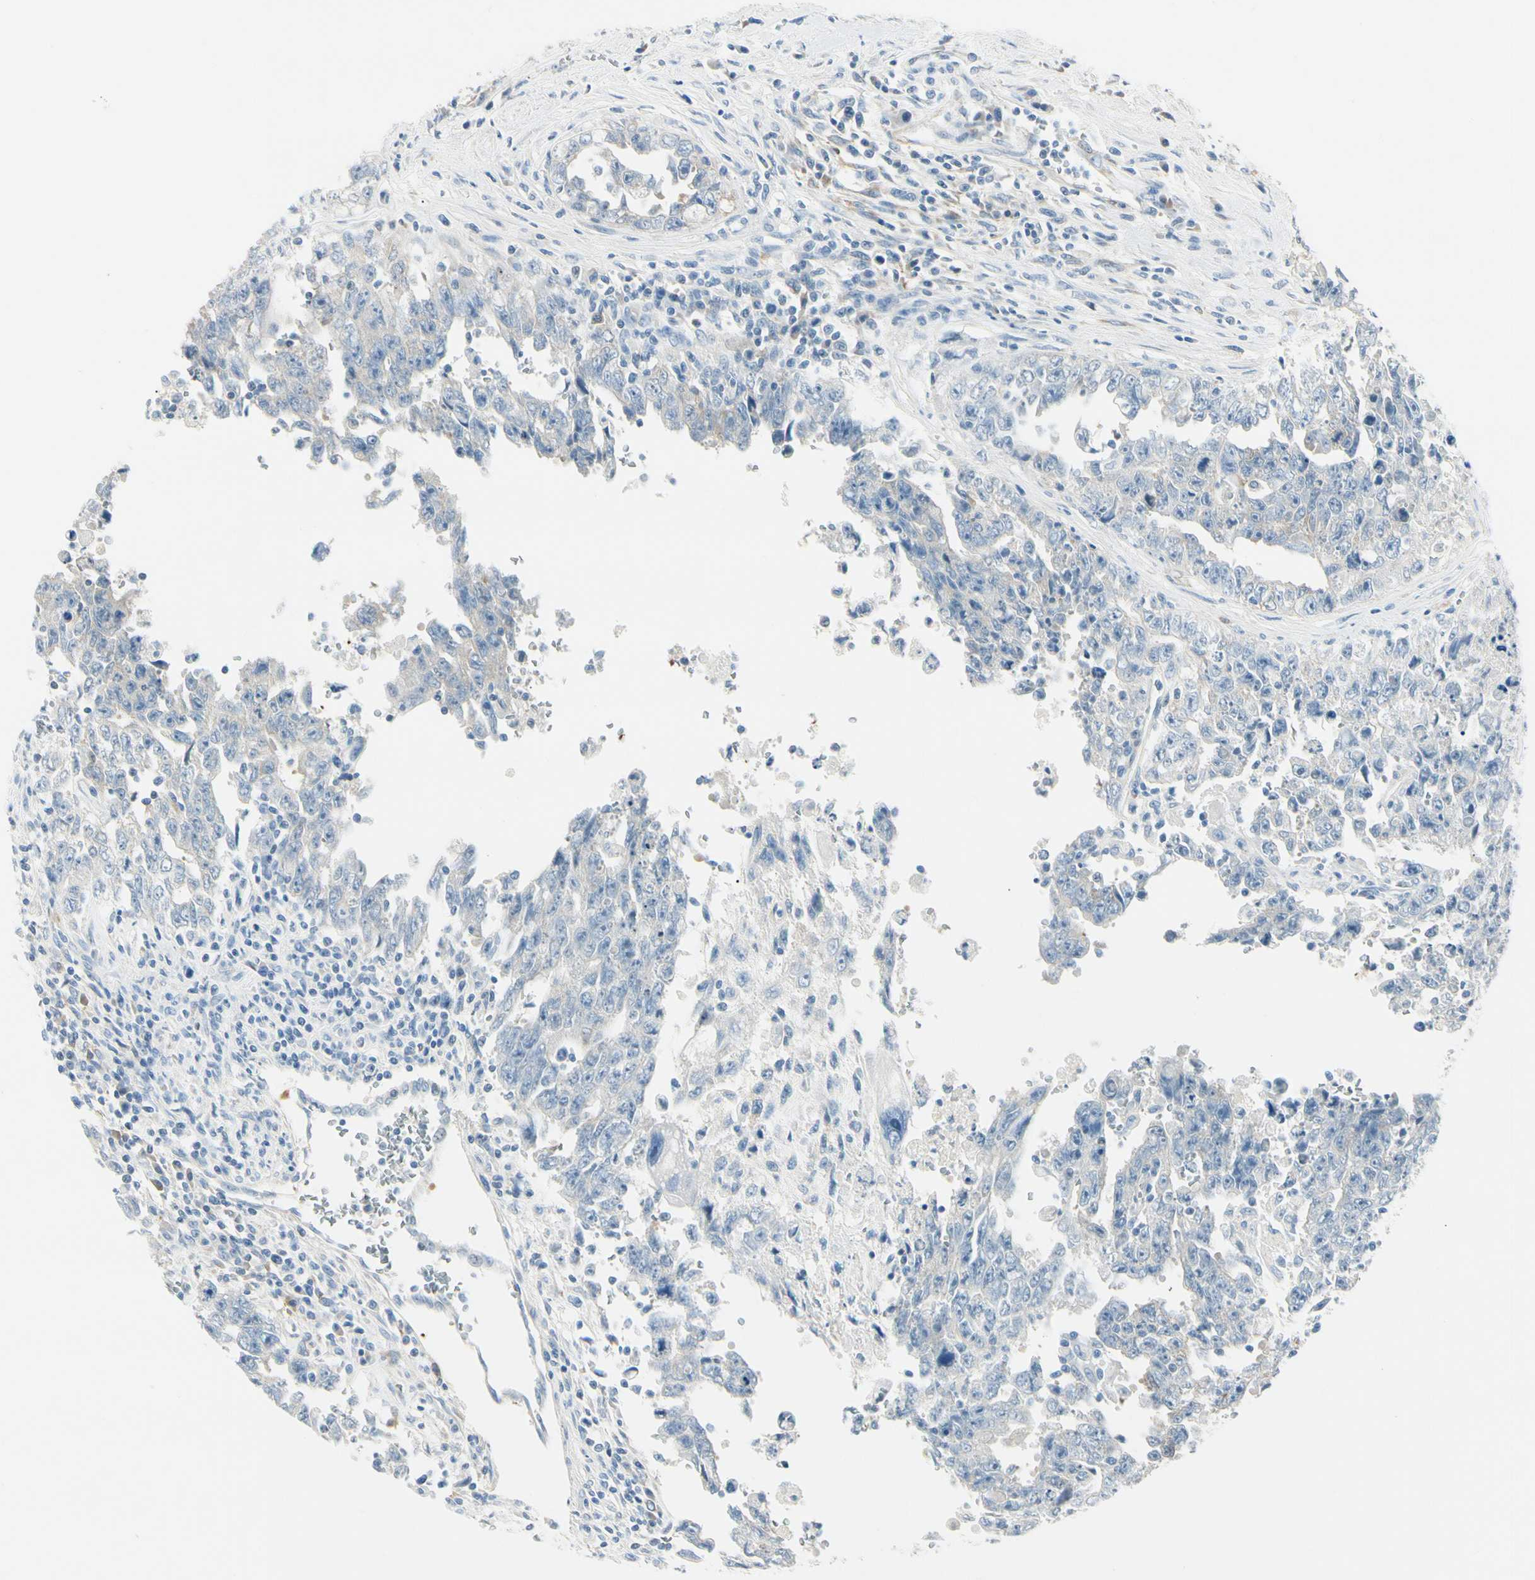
{"staining": {"intensity": "weak", "quantity": "<25%", "location": "cytoplasmic/membranous"}, "tissue": "testis cancer", "cell_type": "Tumor cells", "image_type": "cancer", "snomed": [{"axis": "morphology", "description": "Carcinoma, Embryonal, NOS"}, {"axis": "topography", "description": "Testis"}], "caption": "Testis cancer (embryonal carcinoma) was stained to show a protein in brown. There is no significant expression in tumor cells. Brightfield microscopy of IHC stained with DAB (brown) and hematoxylin (blue), captured at high magnification.", "gene": "AMPH", "patient": {"sex": "male", "age": 28}}